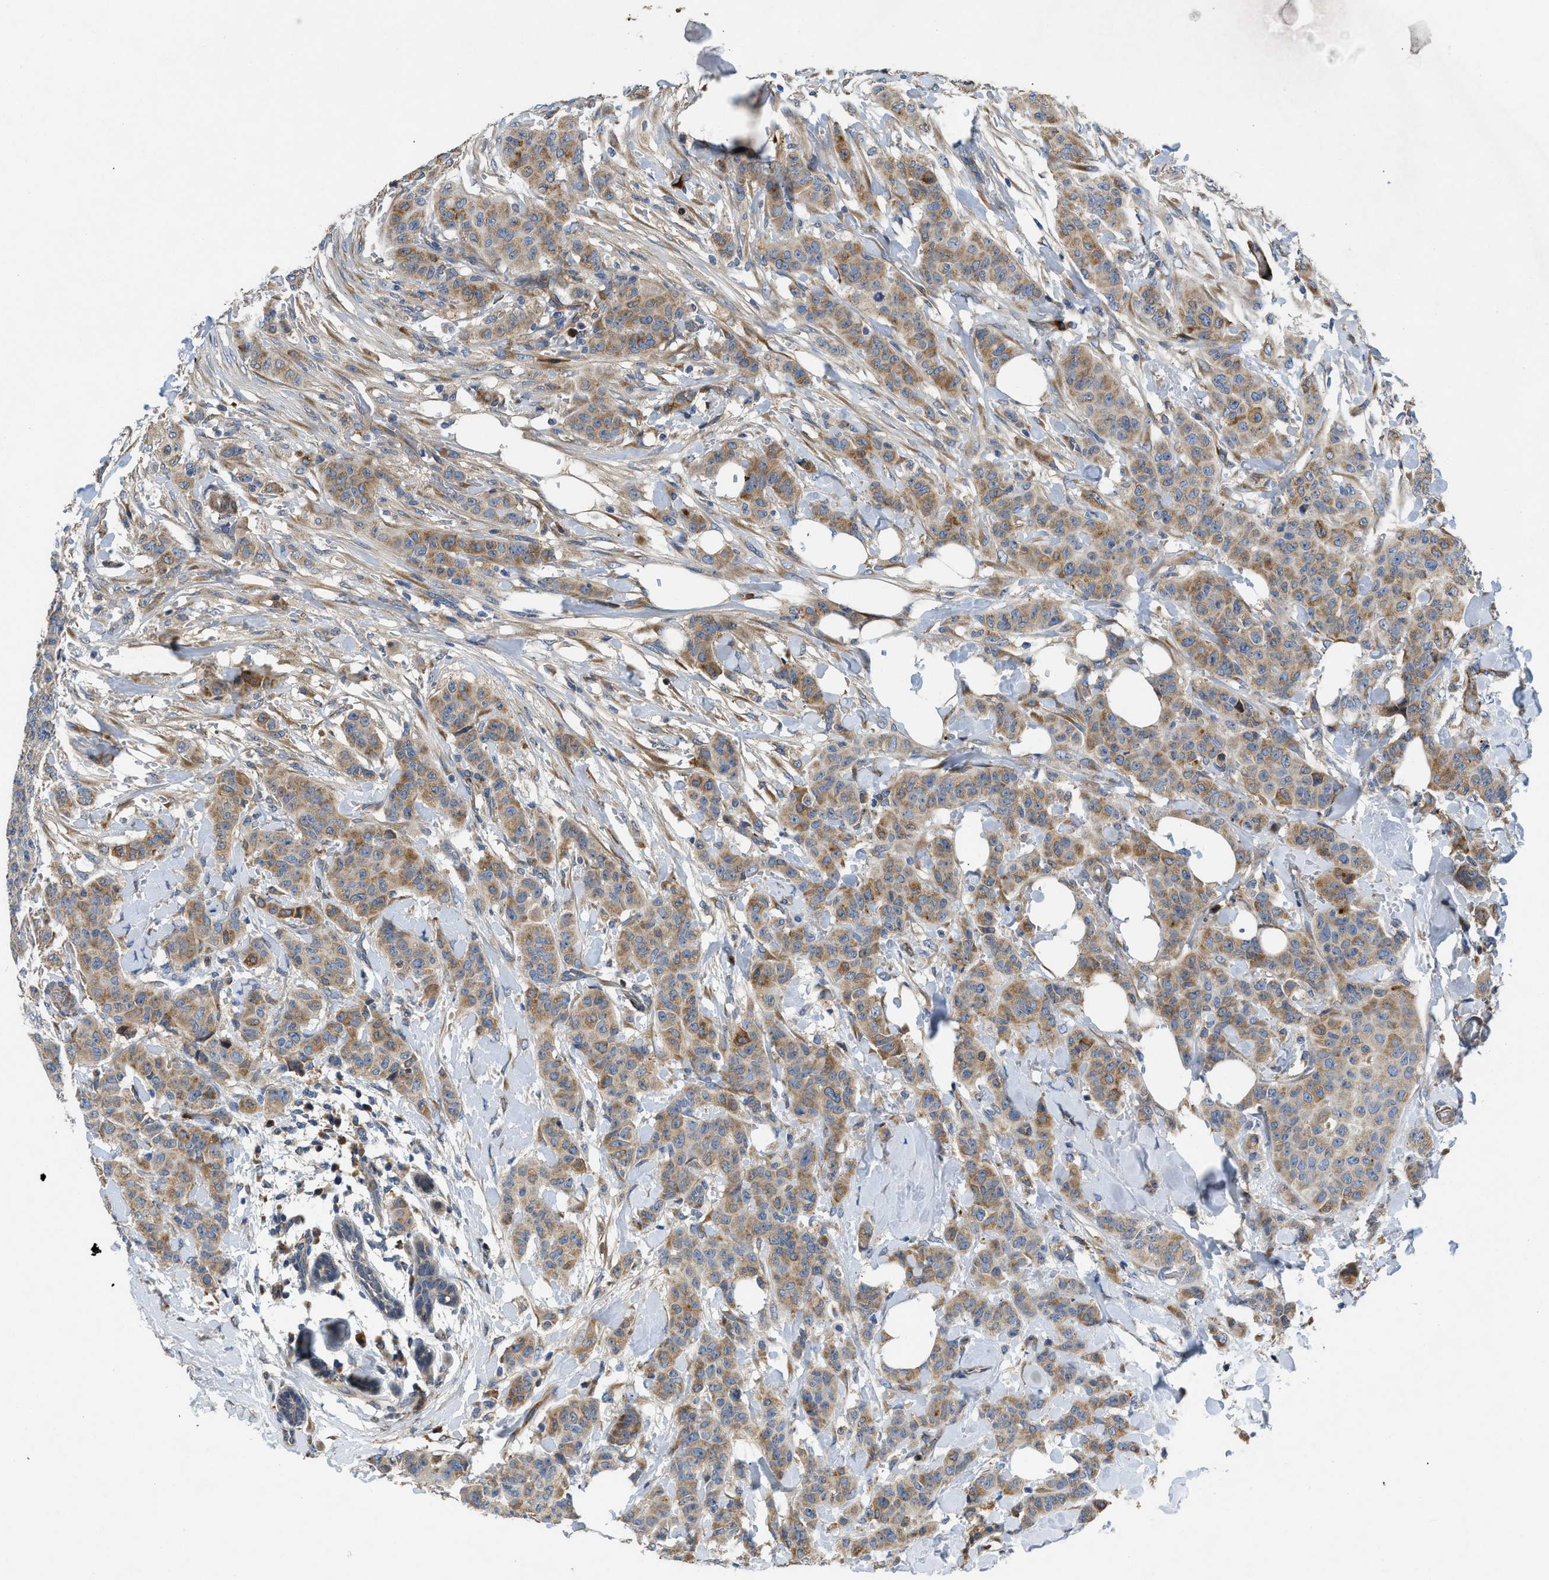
{"staining": {"intensity": "moderate", "quantity": "25%-75%", "location": "cytoplasmic/membranous"}, "tissue": "breast cancer", "cell_type": "Tumor cells", "image_type": "cancer", "snomed": [{"axis": "morphology", "description": "Normal tissue, NOS"}, {"axis": "morphology", "description": "Duct carcinoma"}, {"axis": "topography", "description": "Breast"}], "caption": "Breast cancer (intraductal carcinoma) tissue reveals moderate cytoplasmic/membranous staining in approximately 25%-75% of tumor cells", "gene": "GGCX", "patient": {"sex": "female", "age": 40}}